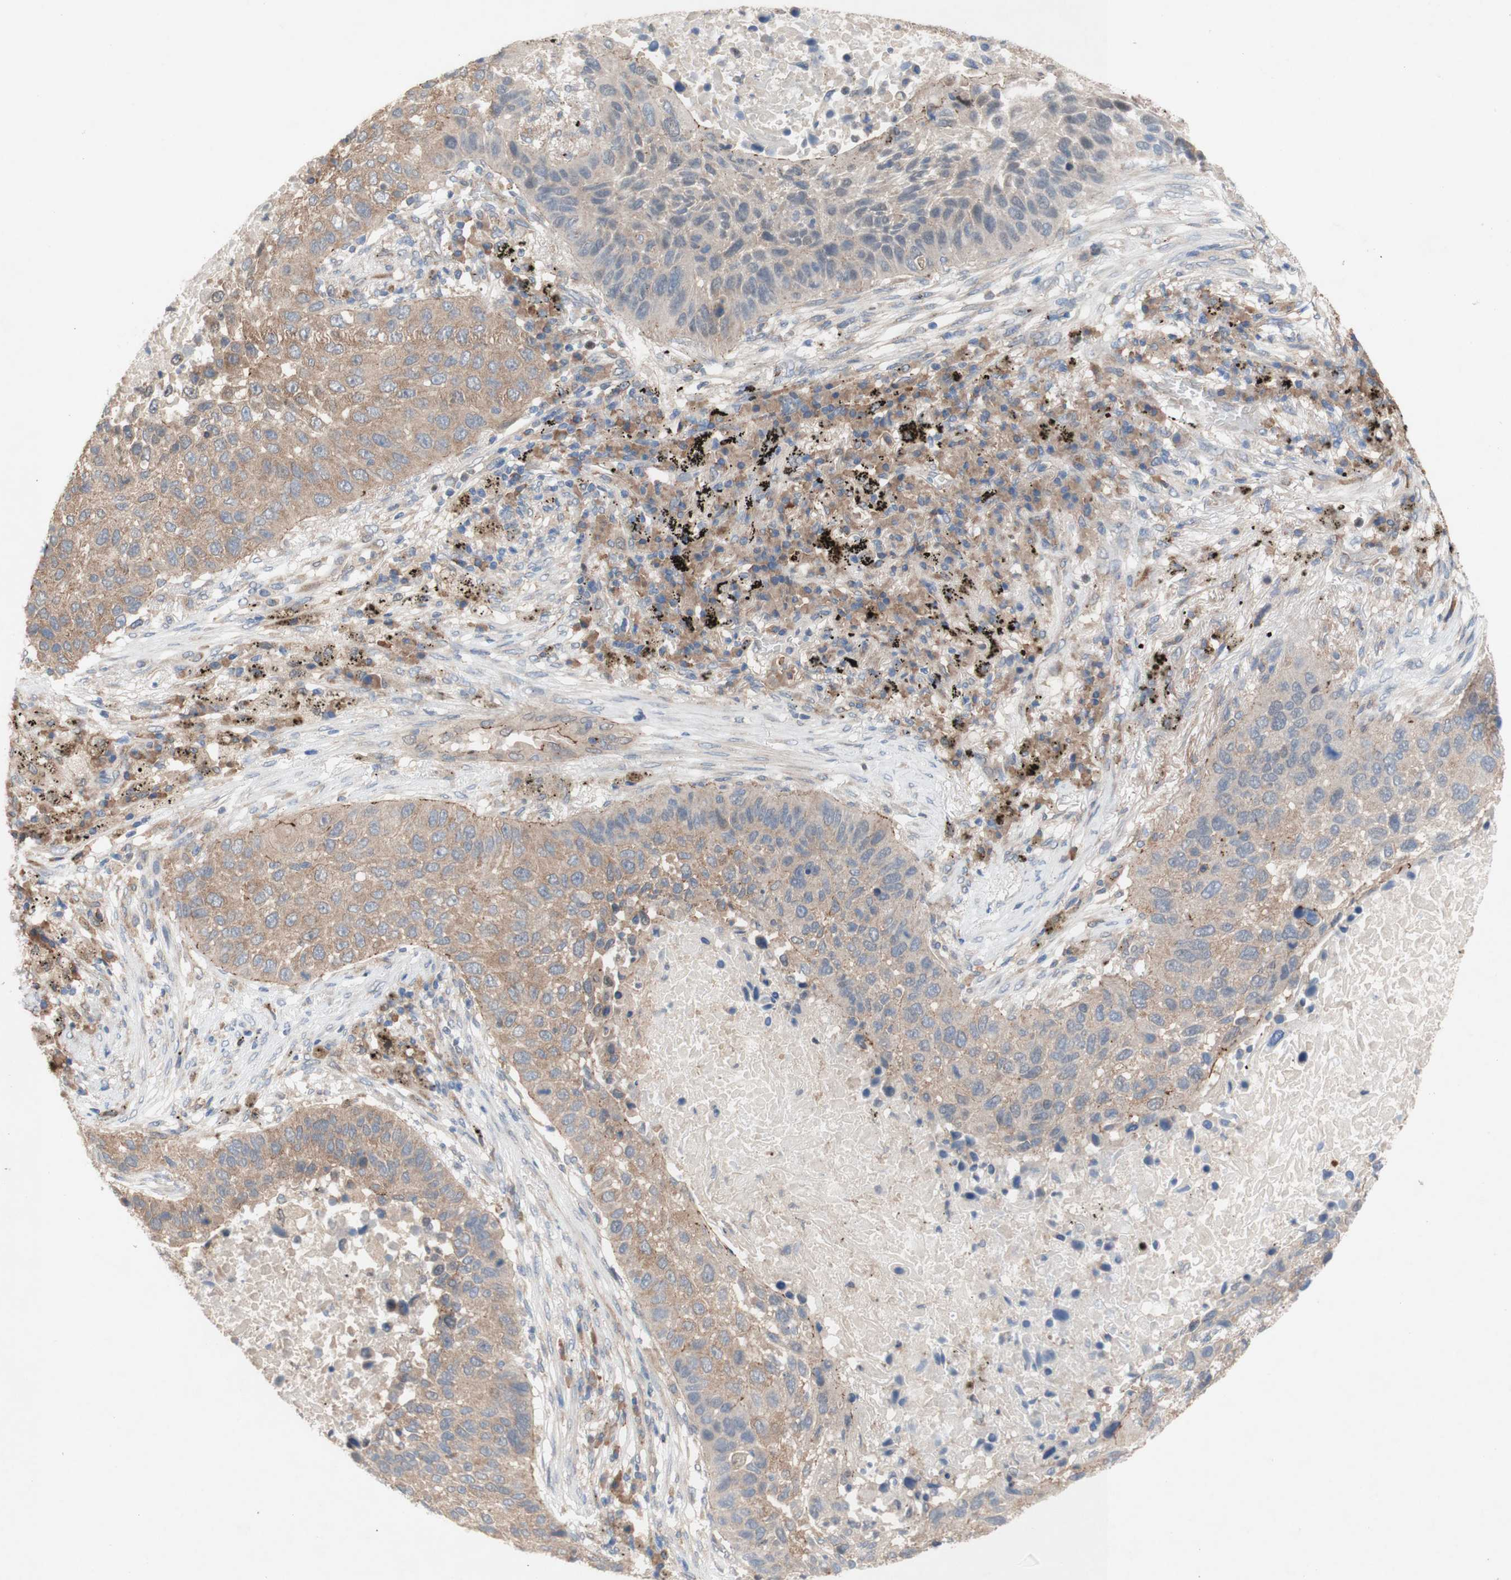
{"staining": {"intensity": "moderate", "quantity": ">75%", "location": "cytoplasmic/membranous"}, "tissue": "lung cancer", "cell_type": "Tumor cells", "image_type": "cancer", "snomed": [{"axis": "morphology", "description": "Squamous cell carcinoma, NOS"}, {"axis": "topography", "description": "Lung"}], "caption": "IHC staining of squamous cell carcinoma (lung), which reveals medium levels of moderate cytoplasmic/membranous staining in about >75% of tumor cells indicating moderate cytoplasmic/membranous protein expression. The staining was performed using DAB (brown) for protein detection and nuclei were counterstained in hematoxylin (blue).", "gene": "PDGFB", "patient": {"sex": "male", "age": 57}}